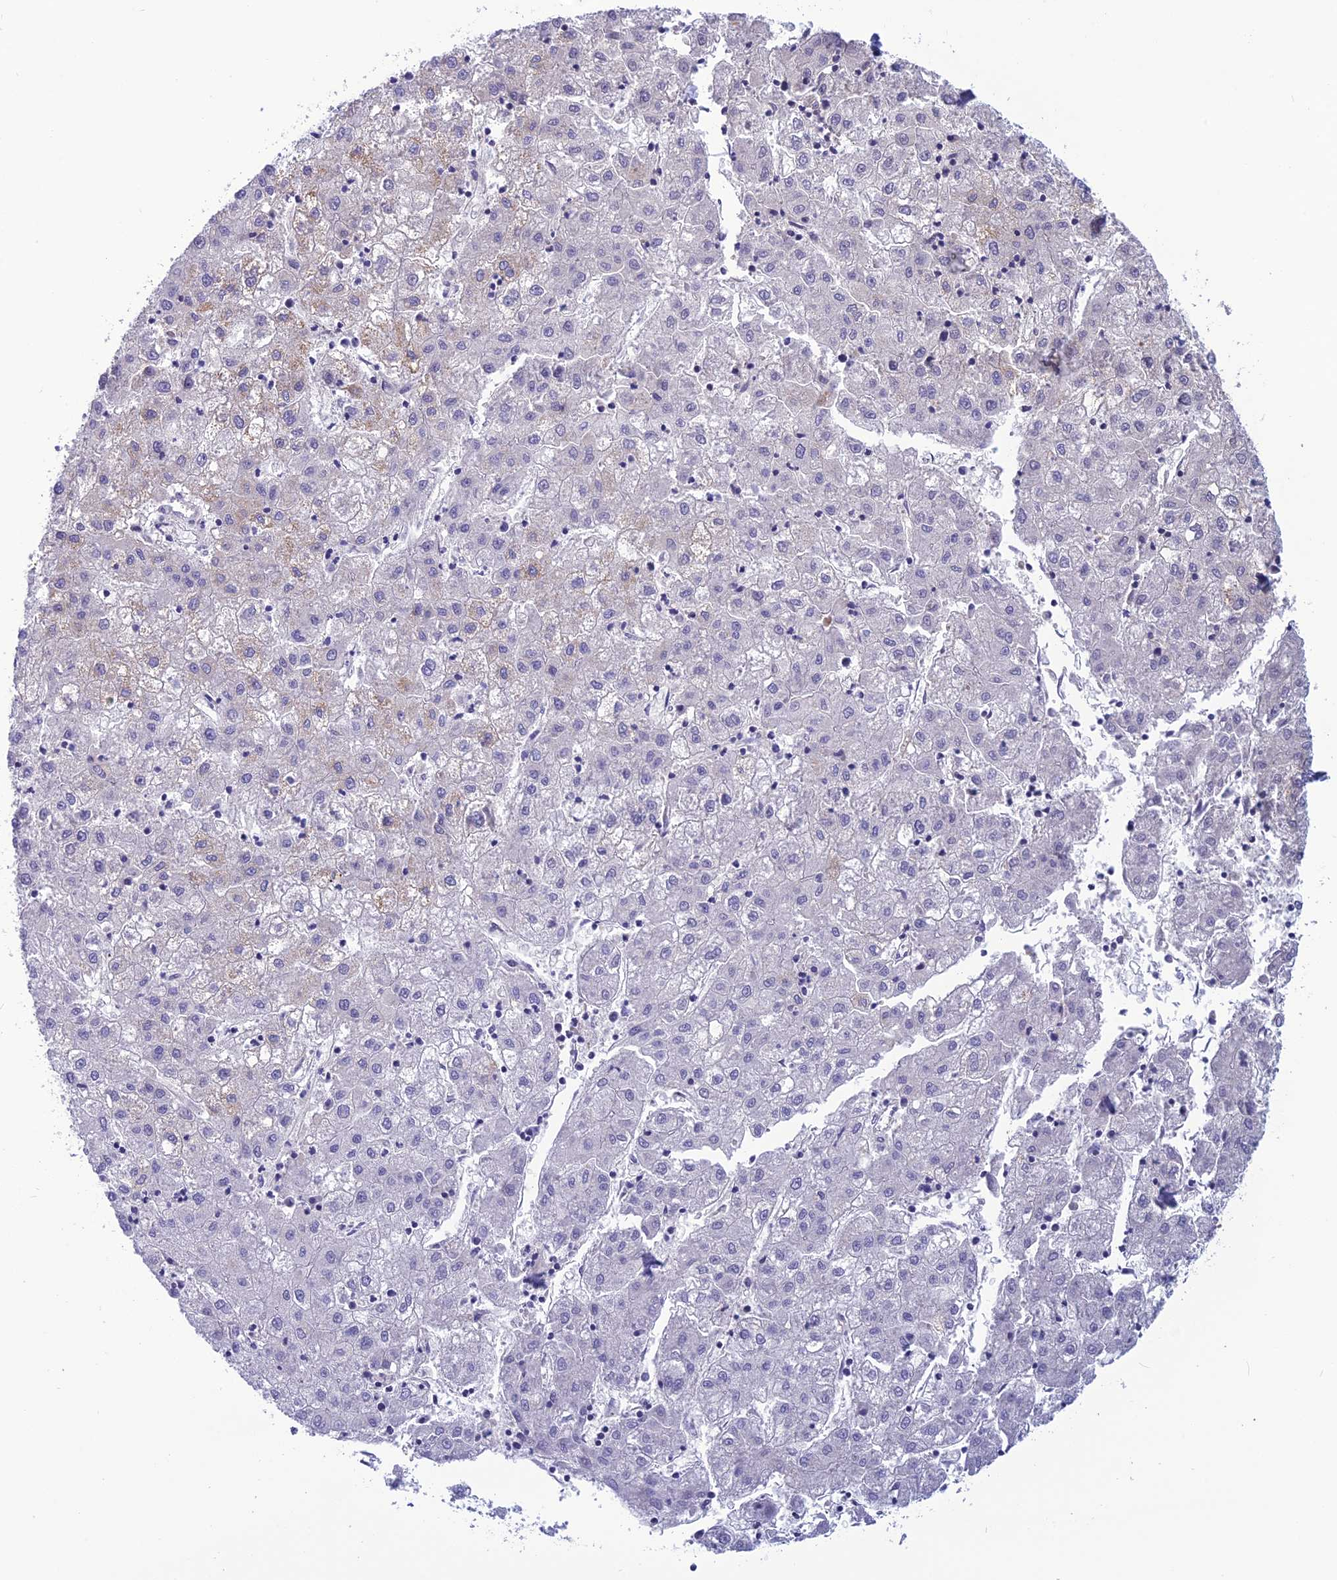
{"staining": {"intensity": "negative", "quantity": "none", "location": "none"}, "tissue": "liver cancer", "cell_type": "Tumor cells", "image_type": "cancer", "snomed": [{"axis": "morphology", "description": "Carcinoma, Hepatocellular, NOS"}, {"axis": "topography", "description": "Liver"}], "caption": "Micrograph shows no protein positivity in tumor cells of liver cancer (hepatocellular carcinoma) tissue.", "gene": "POMGNT1", "patient": {"sex": "male", "age": 72}}